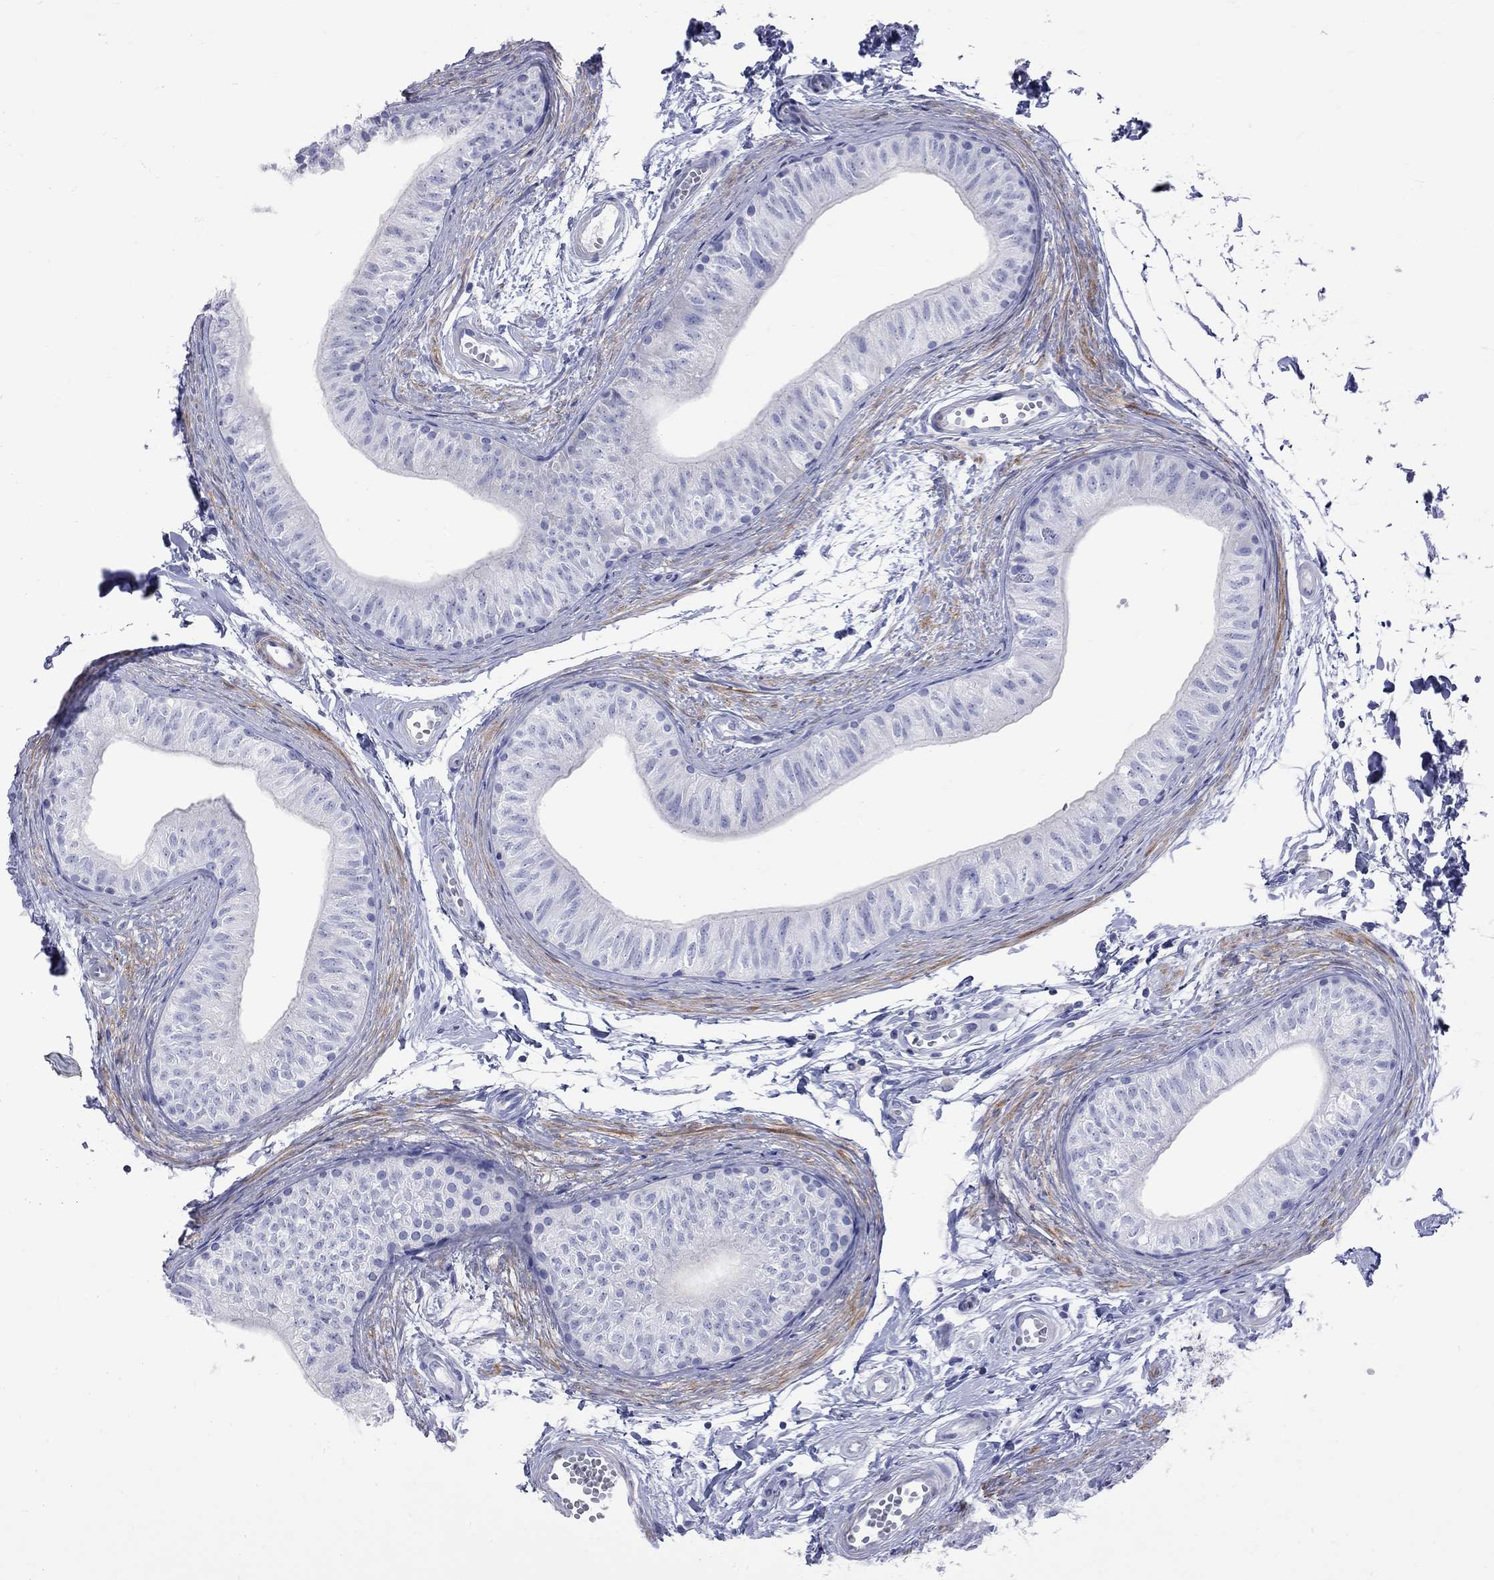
{"staining": {"intensity": "negative", "quantity": "none", "location": "none"}, "tissue": "epididymis", "cell_type": "Glandular cells", "image_type": "normal", "snomed": [{"axis": "morphology", "description": "Normal tissue, NOS"}, {"axis": "topography", "description": "Epididymis"}], "caption": "A photomicrograph of epididymis stained for a protein reveals no brown staining in glandular cells.", "gene": "S100A3", "patient": {"sex": "male", "age": 22}}